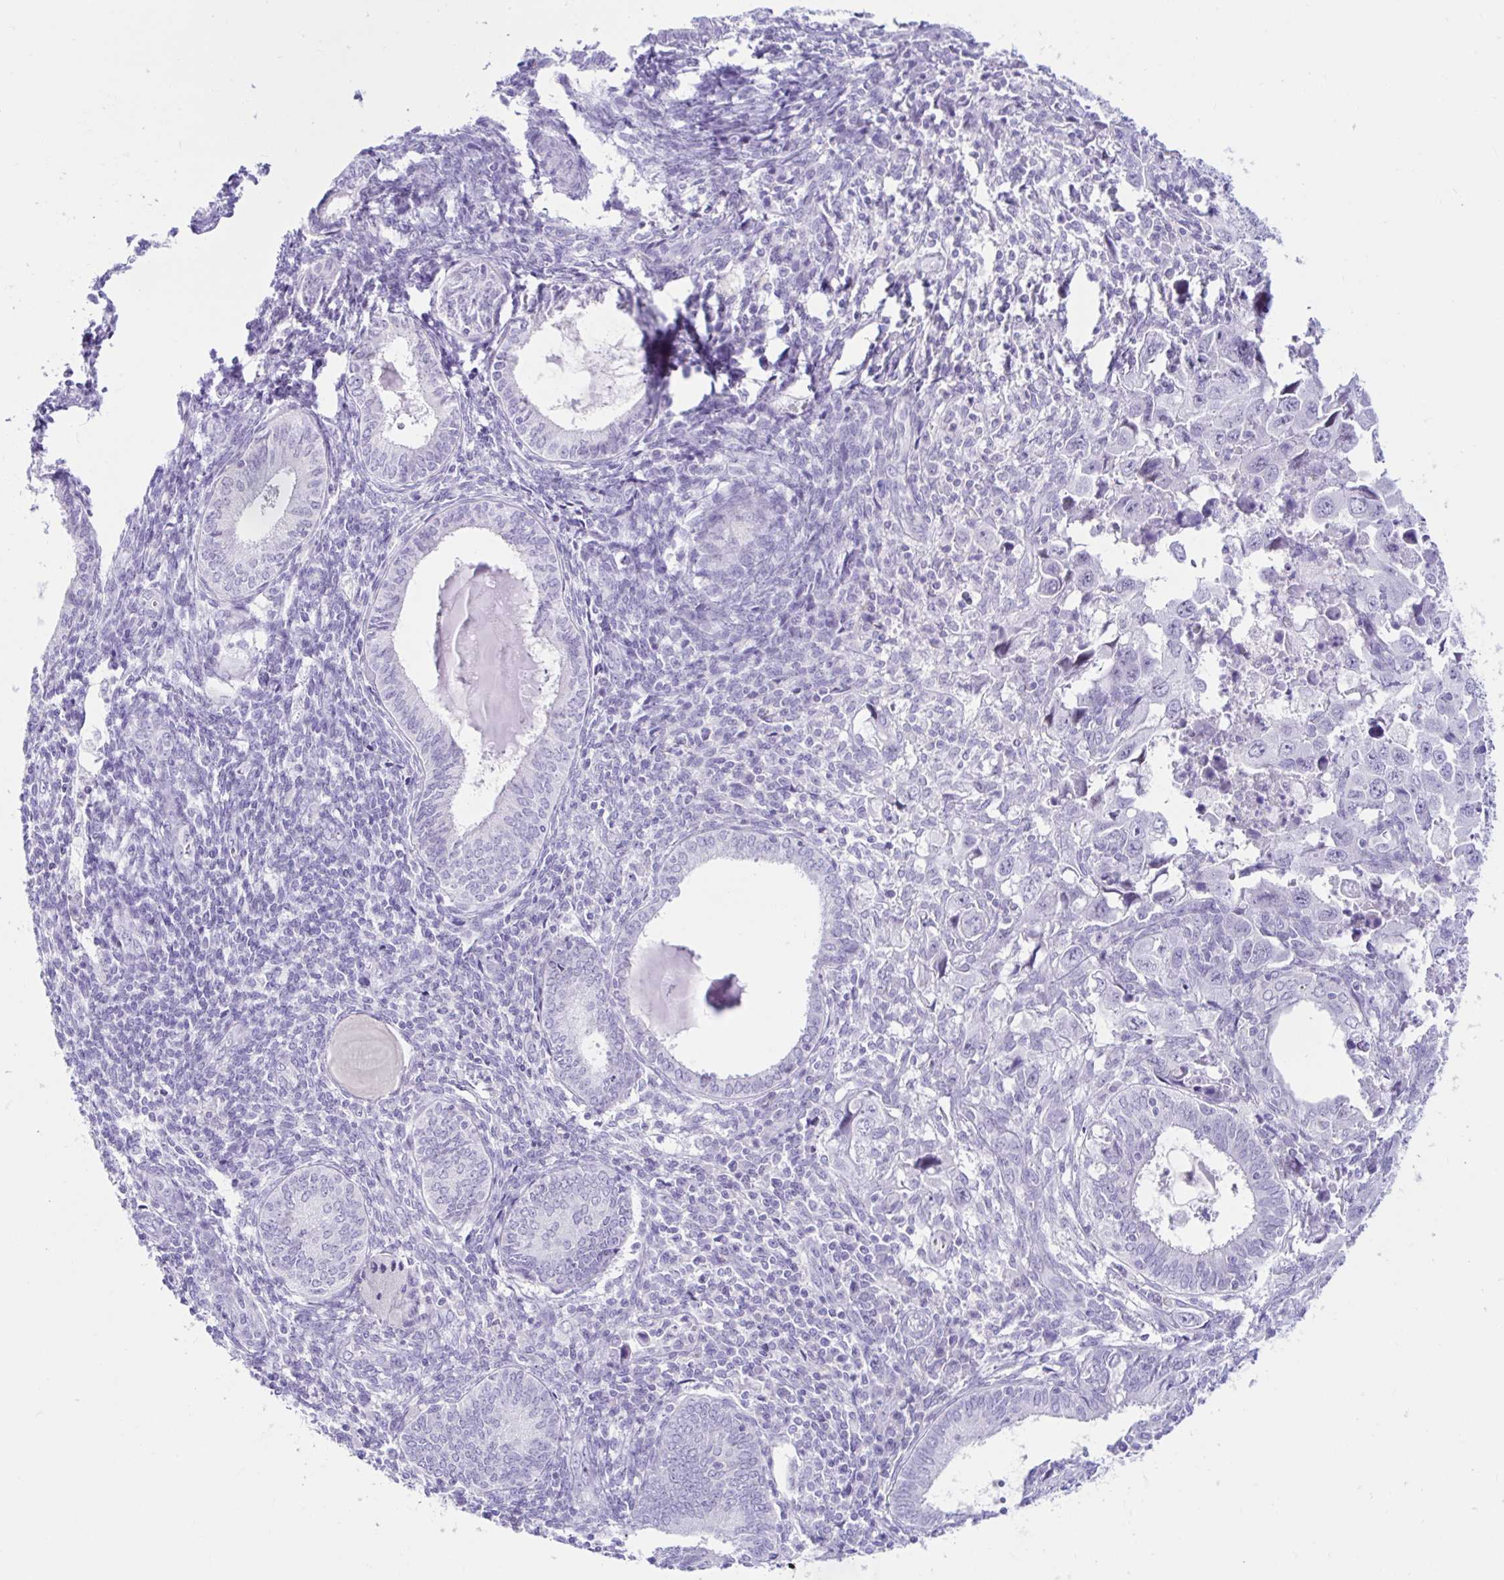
{"staining": {"intensity": "negative", "quantity": "none", "location": "none"}, "tissue": "endometrial cancer", "cell_type": "Tumor cells", "image_type": "cancer", "snomed": [{"axis": "morphology", "description": "Adenocarcinoma, NOS"}, {"axis": "topography", "description": "Uterus"}], "caption": "Immunohistochemical staining of endometrial cancer demonstrates no significant expression in tumor cells.", "gene": "BEST1", "patient": {"sex": "female", "age": 62}}